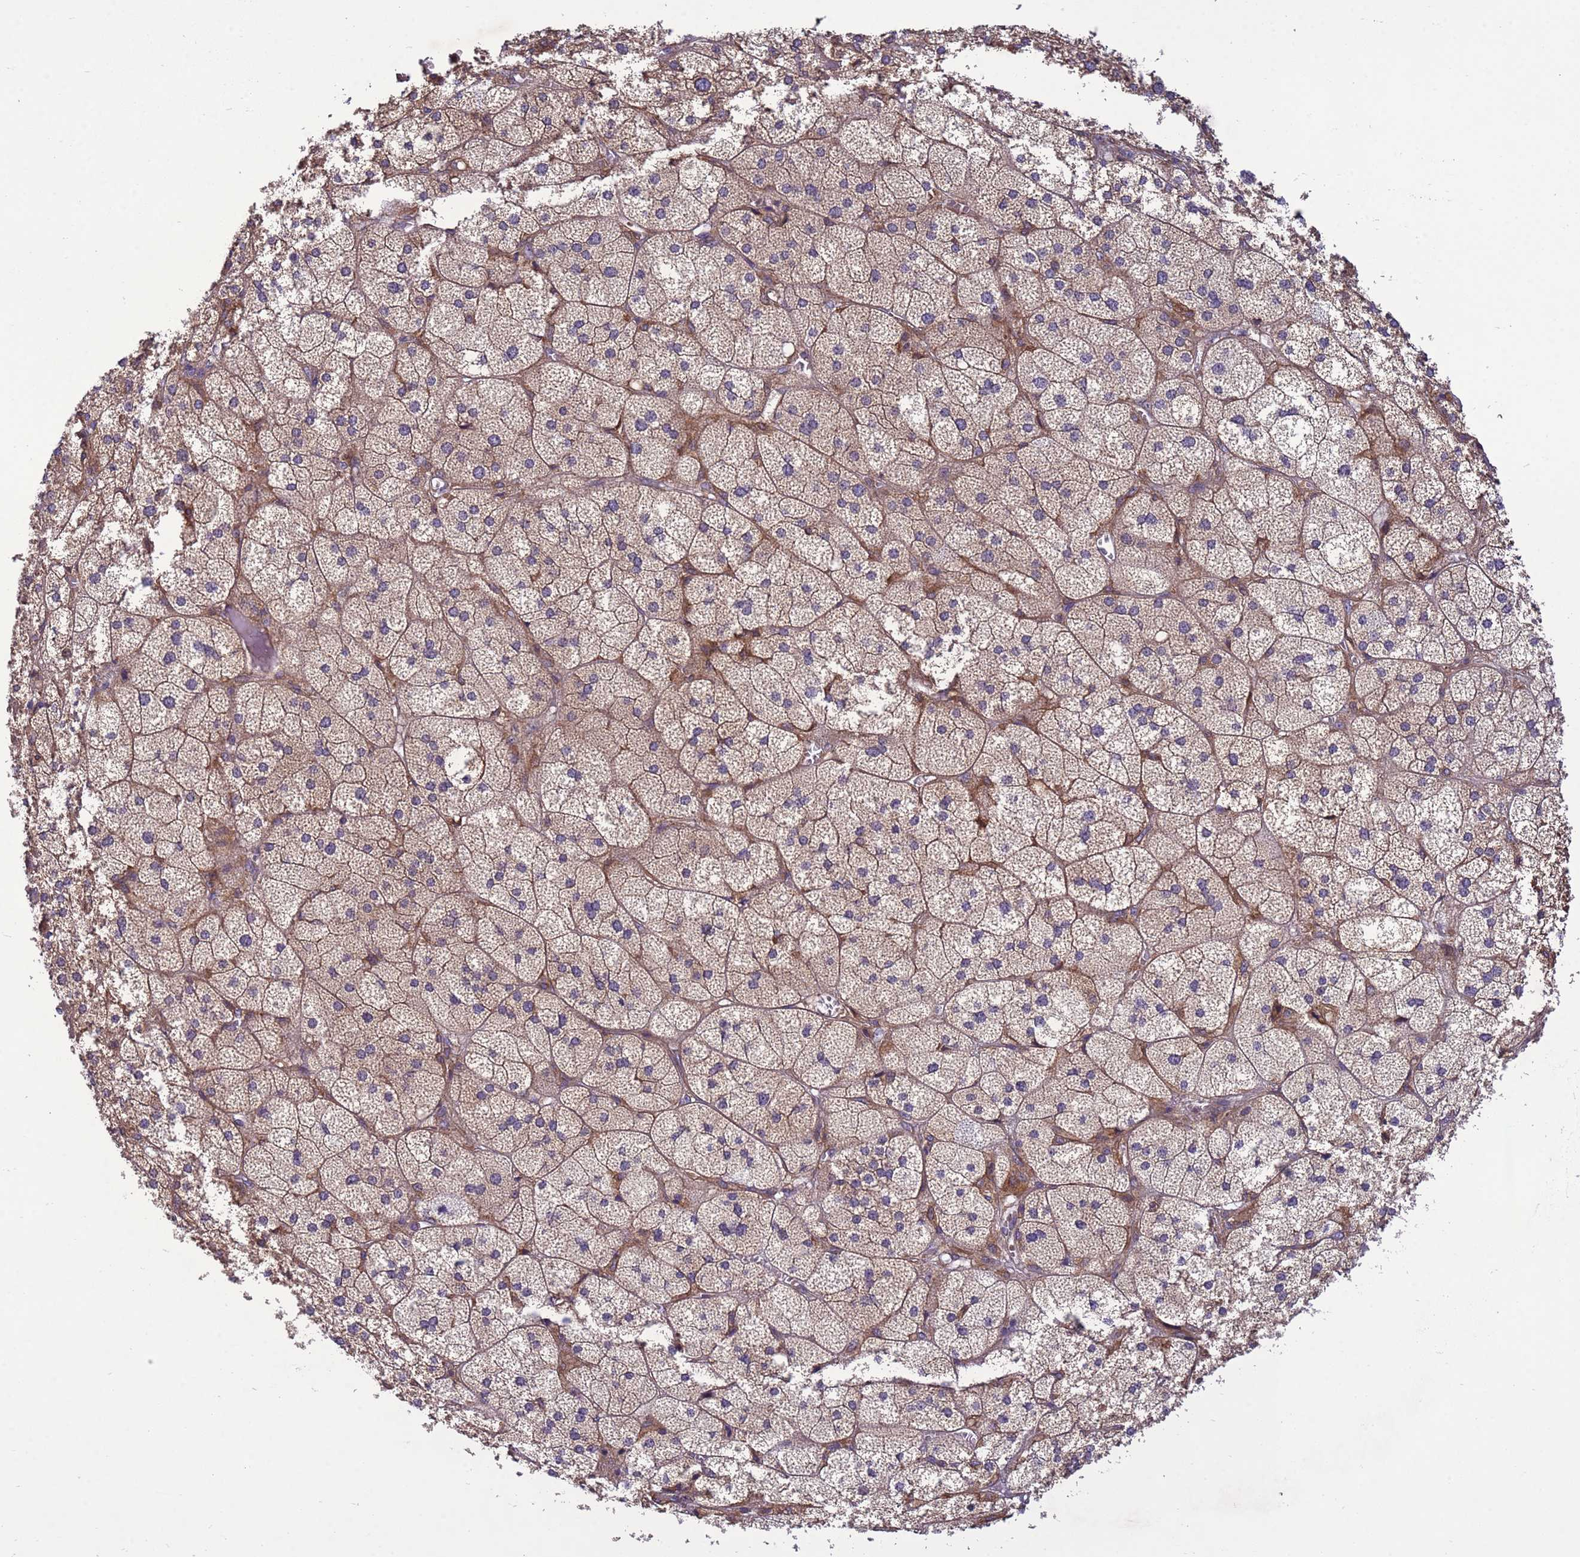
{"staining": {"intensity": "moderate", "quantity": "25%-75%", "location": "cytoplasmic/membranous"}, "tissue": "adrenal gland", "cell_type": "Glandular cells", "image_type": "normal", "snomed": [{"axis": "morphology", "description": "Normal tissue, NOS"}, {"axis": "topography", "description": "Adrenal gland"}], "caption": "Immunohistochemistry photomicrograph of normal human adrenal gland stained for a protein (brown), which exhibits medium levels of moderate cytoplasmic/membranous expression in about 25%-75% of glandular cells.", "gene": "RAB10", "patient": {"sex": "female", "age": 61}}